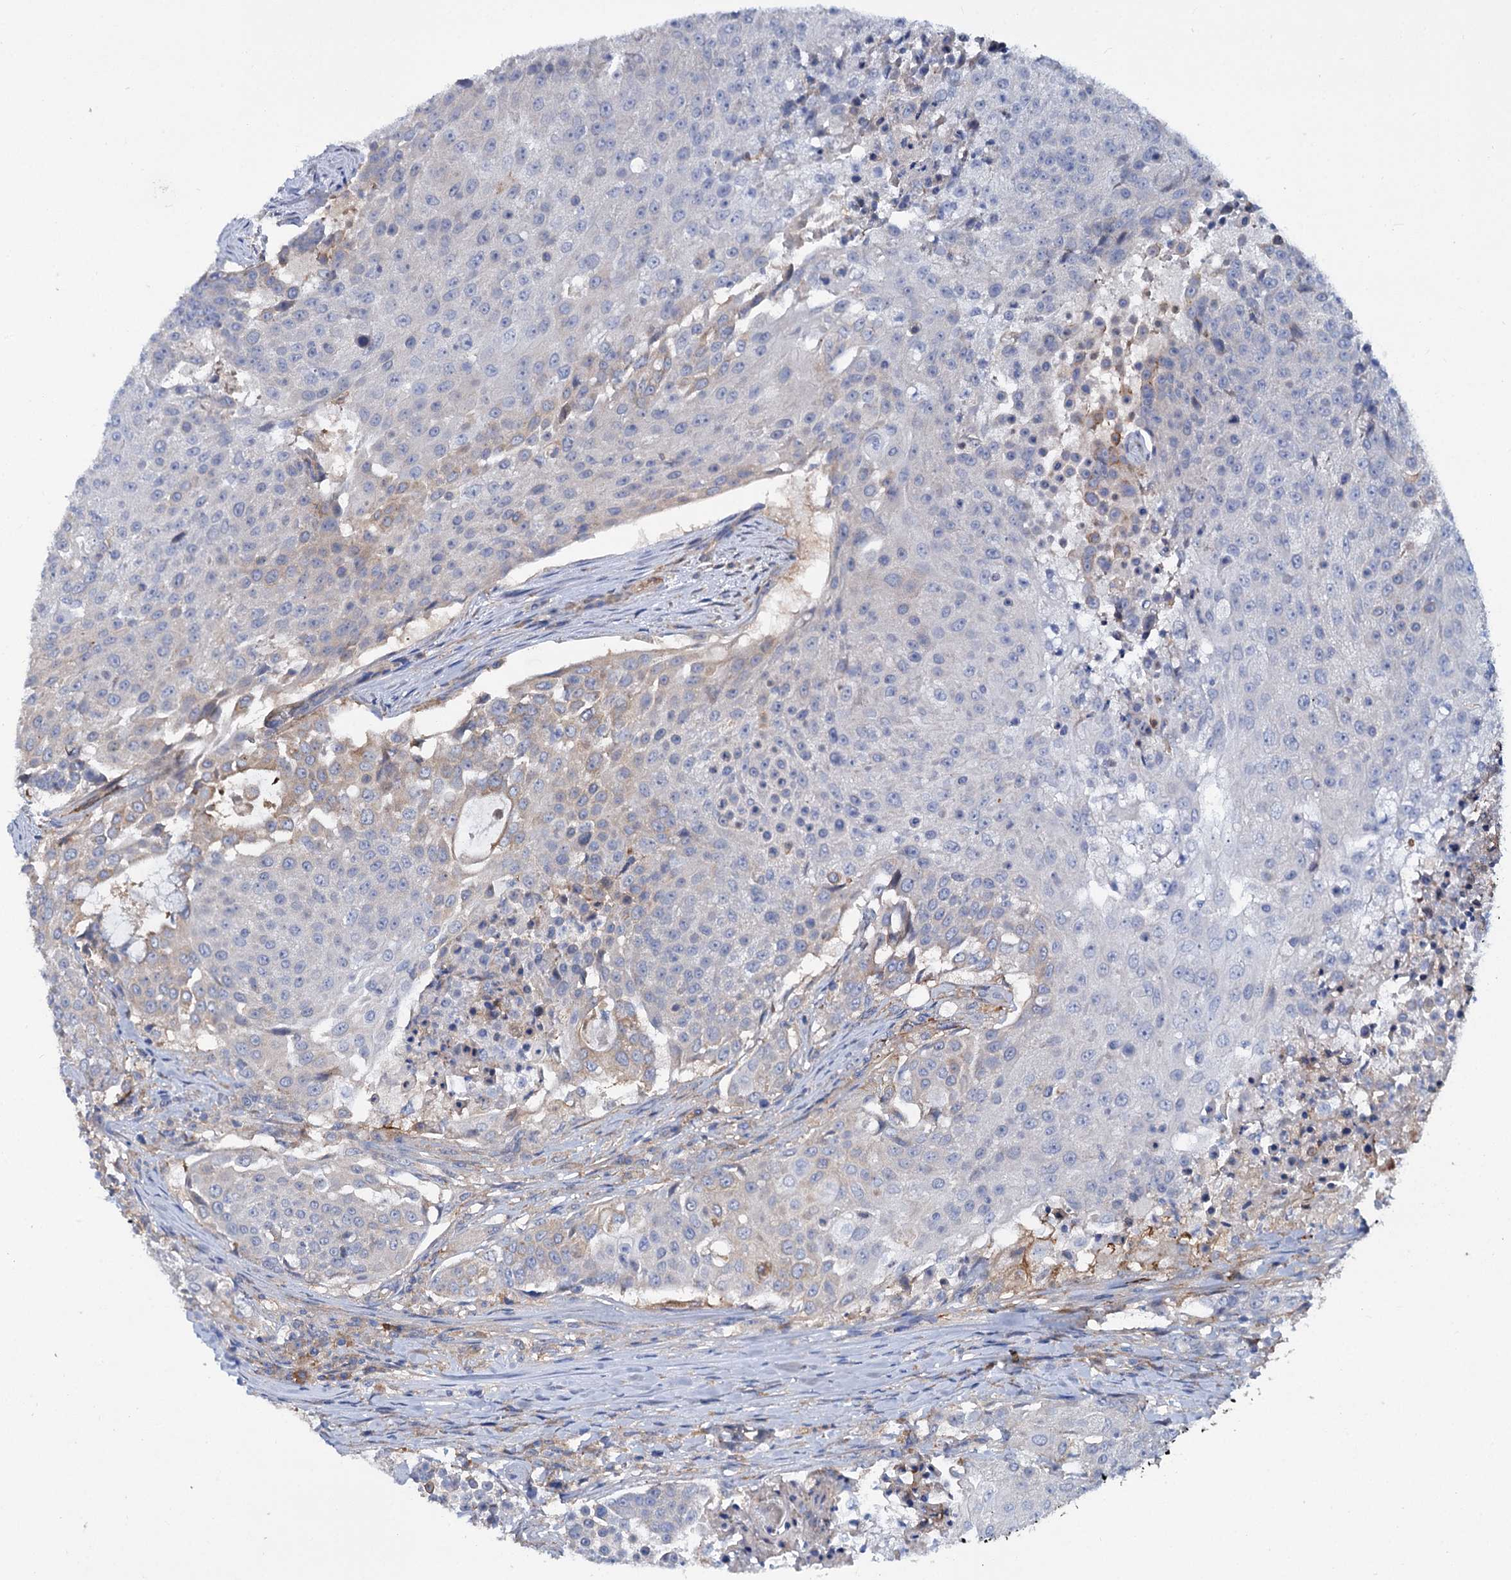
{"staining": {"intensity": "negative", "quantity": "none", "location": "none"}, "tissue": "urothelial cancer", "cell_type": "Tumor cells", "image_type": "cancer", "snomed": [{"axis": "morphology", "description": "Urothelial carcinoma, High grade"}, {"axis": "topography", "description": "Urinary bladder"}], "caption": "Immunohistochemical staining of high-grade urothelial carcinoma exhibits no significant positivity in tumor cells.", "gene": "TRIM55", "patient": {"sex": "female", "age": 63}}